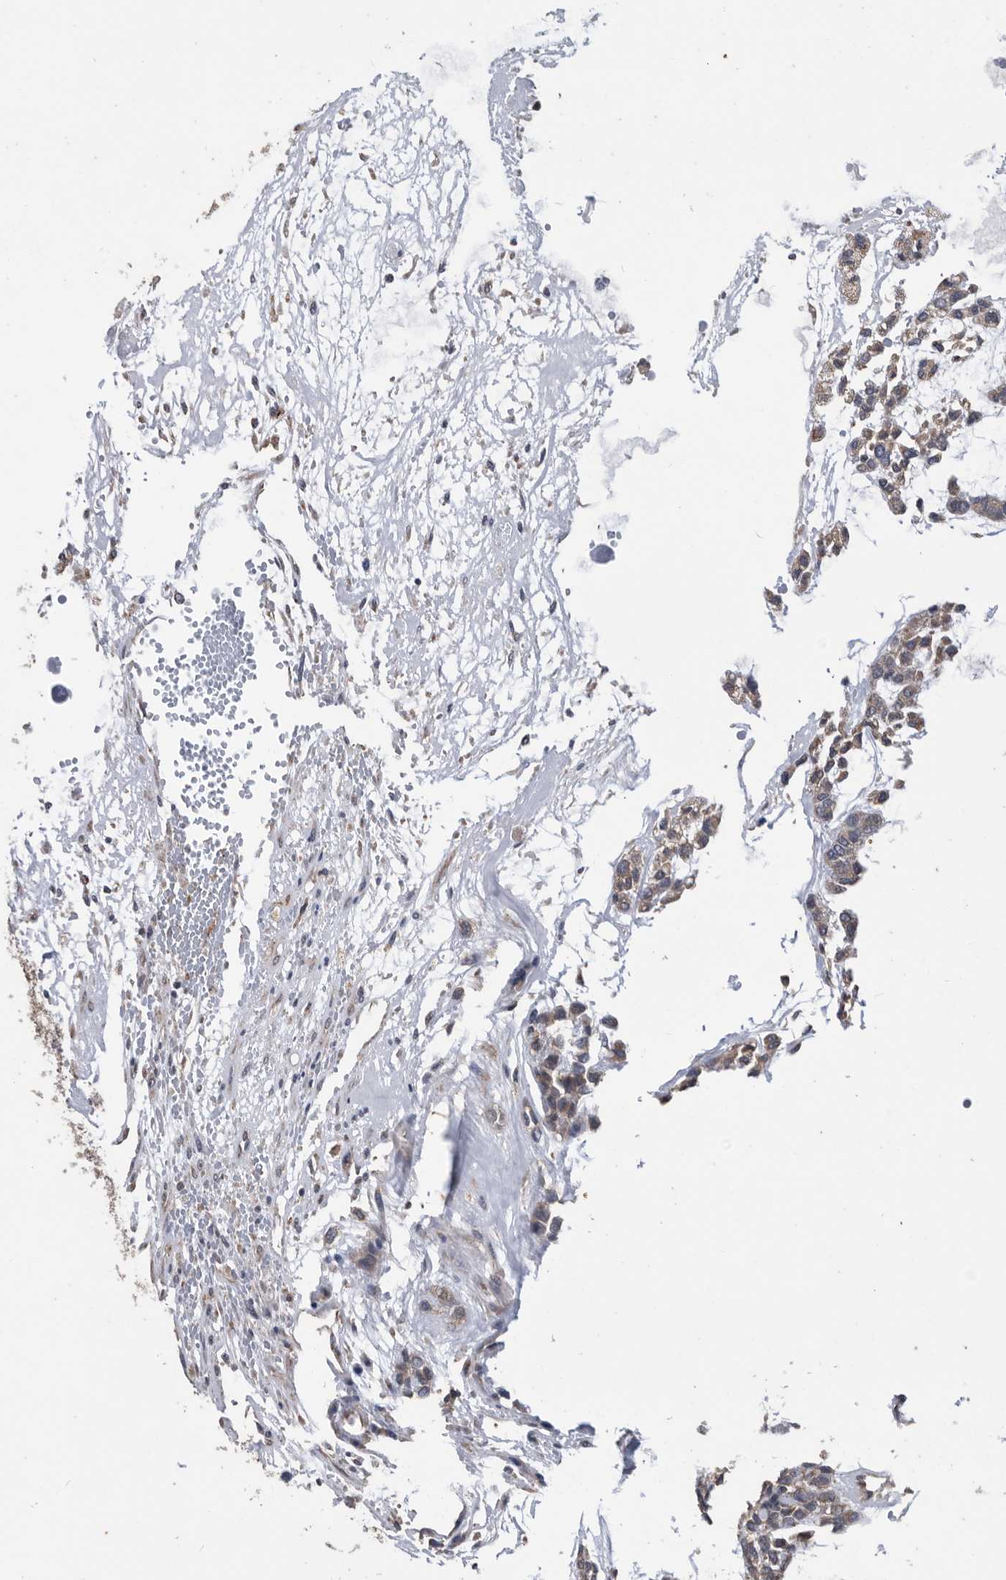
{"staining": {"intensity": "weak", "quantity": "25%-75%", "location": "cytoplasmic/membranous"}, "tissue": "head and neck cancer", "cell_type": "Tumor cells", "image_type": "cancer", "snomed": [{"axis": "morphology", "description": "Adenocarcinoma, NOS"}, {"axis": "morphology", "description": "Adenoma, NOS"}, {"axis": "topography", "description": "Head-Neck"}], "caption": "Immunohistochemistry (IHC) histopathology image of neoplastic tissue: head and neck cancer (adenocarcinoma) stained using IHC demonstrates low levels of weak protein expression localized specifically in the cytoplasmic/membranous of tumor cells, appearing as a cytoplasmic/membranous brown color.", "gene": "NRBP1", "patient": {"sex": "female", "age": 55}}